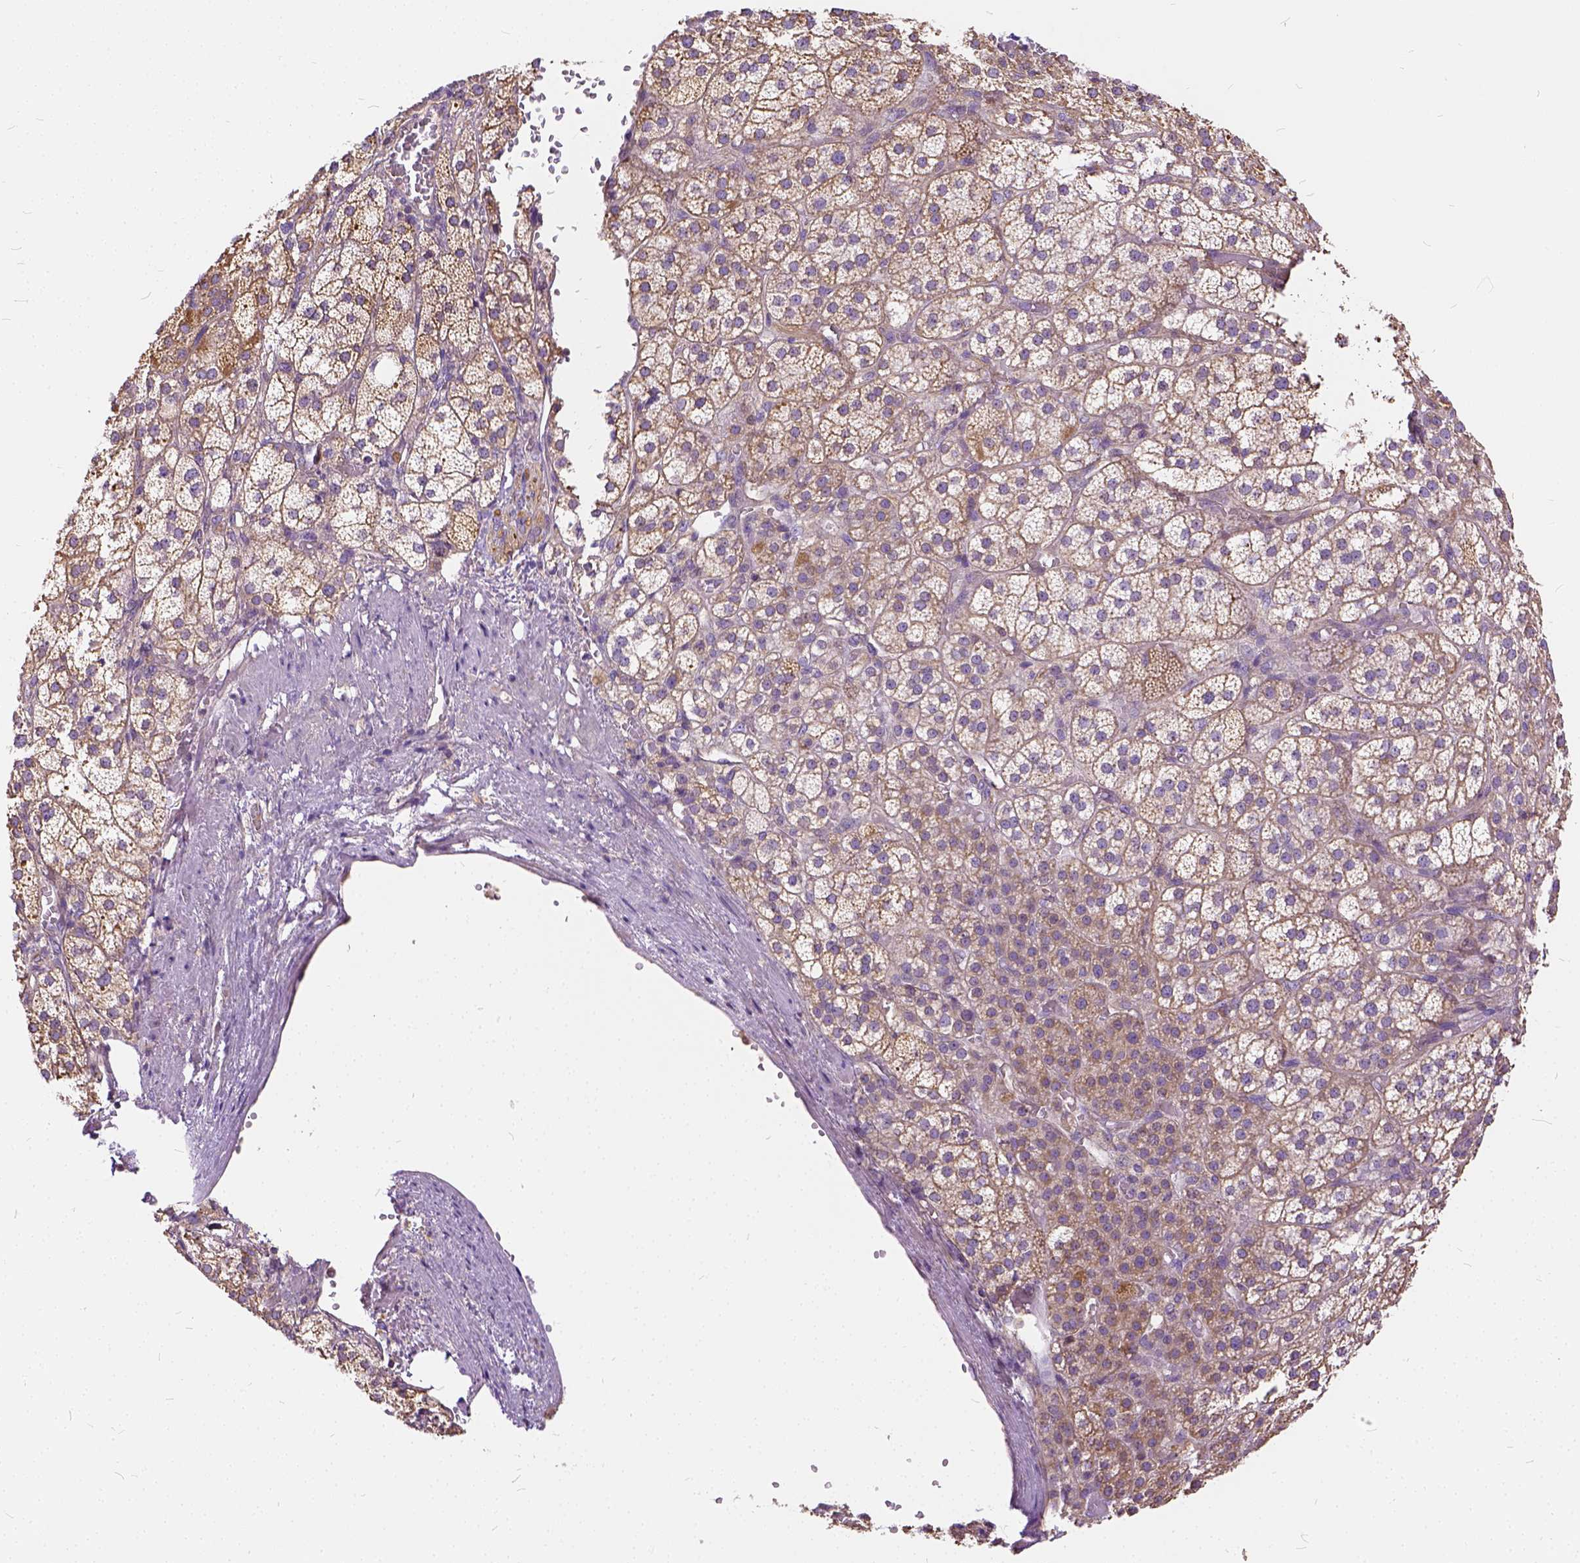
{"staining": {"intensity": "weak", "quantity": ">75%", "location": "cytoplasmic/membranous"}, "tissue": "adrenal gland", "cell_type": "Glandular cells", "image_type": "normal", "snomed": [{"axis": "morphology", "description": "Normal tissue, NOS"}, {"axis": "topography", "description": "Adrenal gland"}], "caption": "A high-resolution image shows immunohistochemistry (IHC) staining of normal adrenal gland, which demonstrates weak cytoplasmic/membranous positivity in approximately >75% of glandular cells.", "gene": "CADM4", "patient": {"sex": "female", "age": 60}}